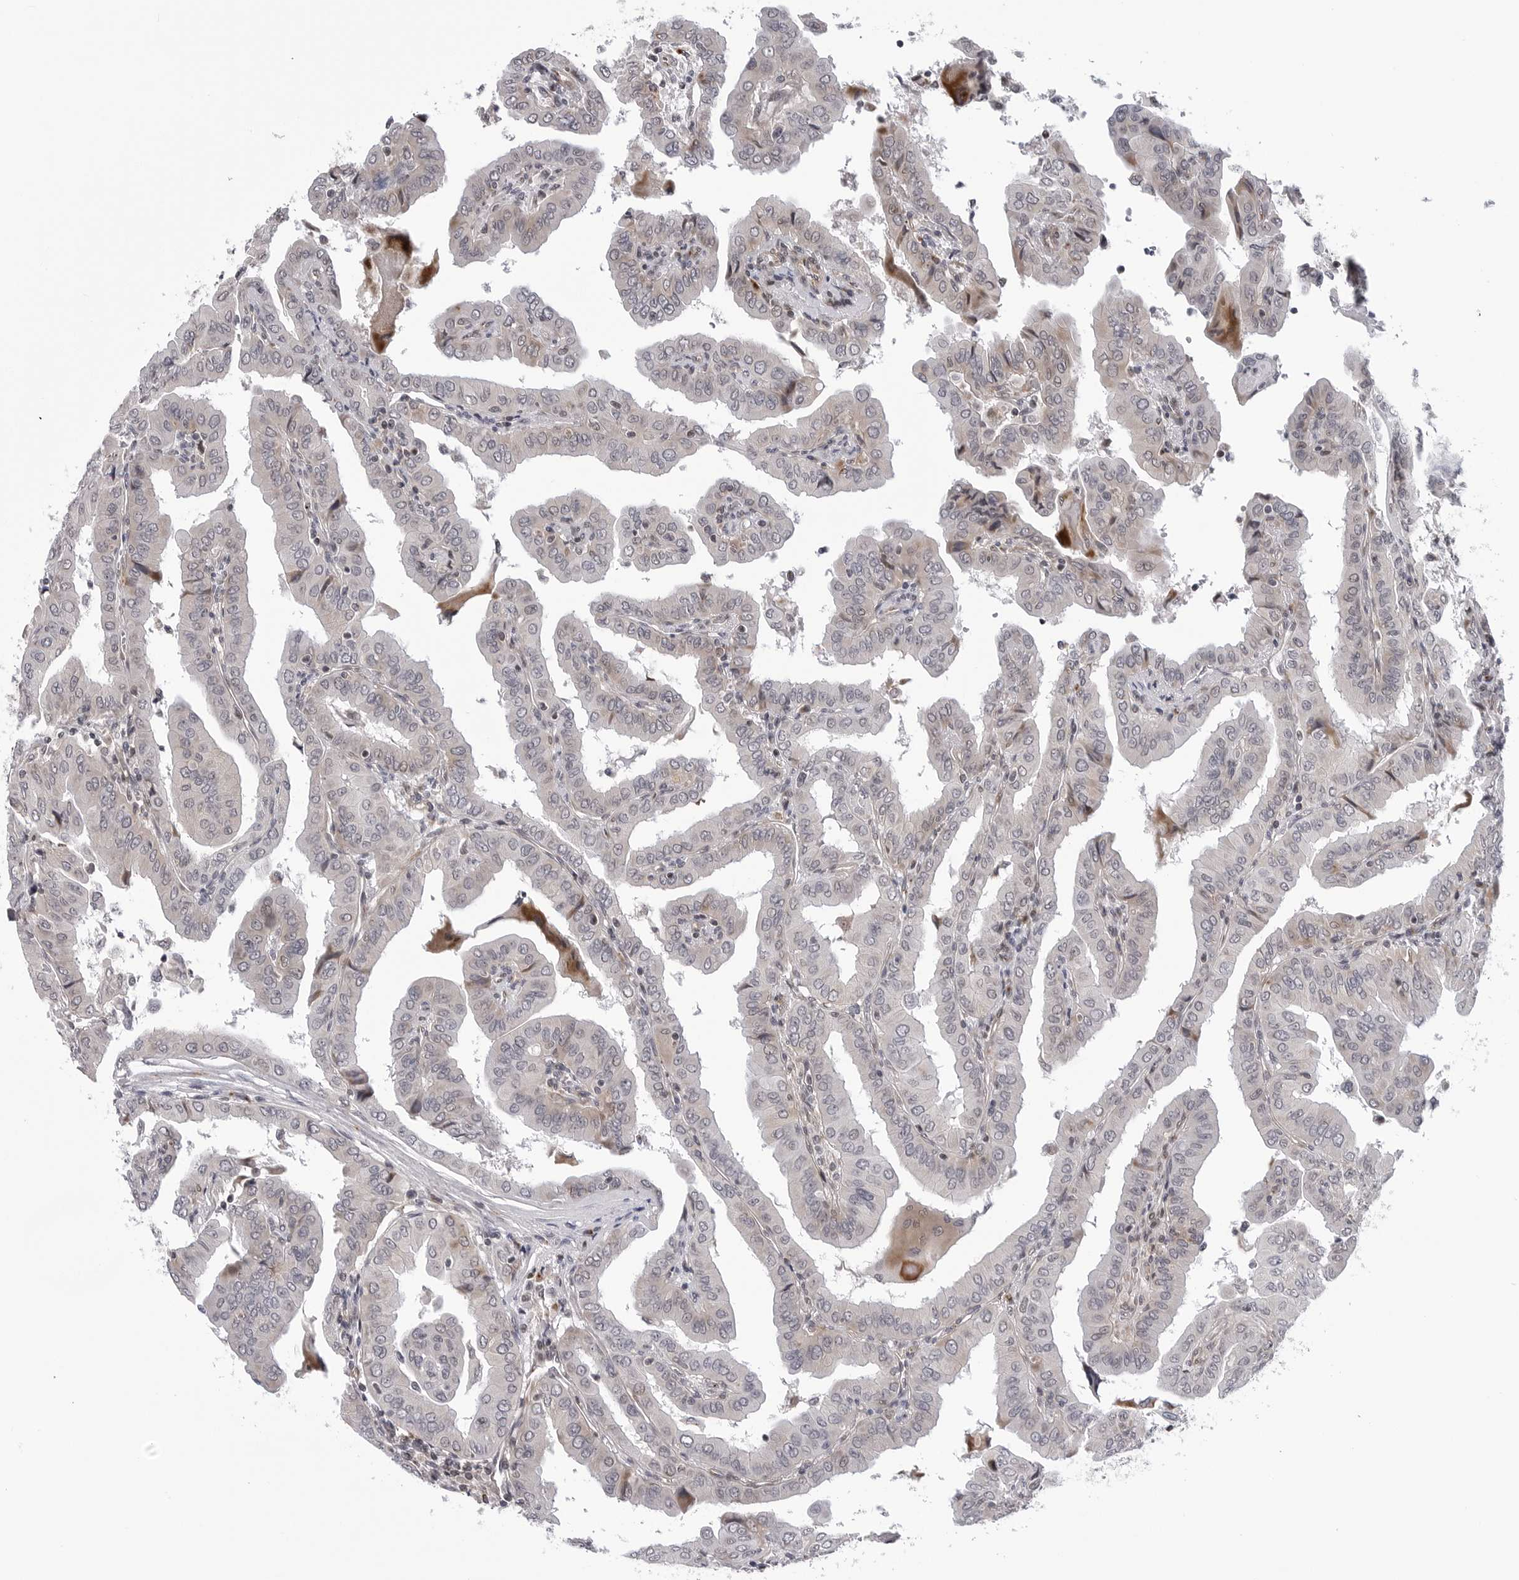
{"staining": {"intensity": "negative", "quantity": "none", "location": "none"}, "tissue": "thyroid cancer", "cell_type": "Tumor cells", "image_type": "cancer", "snomed": [{"axis": "morphology", "description": "Papillary adenocarcinoma, NOS"}, {"axis": "topography", "description": "Thyroid gland"}], "caption": "A high-resolution micrograph shows immunohistochemistry (IHC) staining of papillary adenocarcinoma (thyroid), which shows no significant staining in tumor cells. (DAB (3,3'-diaminobenzidine) immunohistochemistry (IHC) with hematoxylin counter stain).", "gene": "CDK20", "patient": {"sex": "male", "age": 33}}